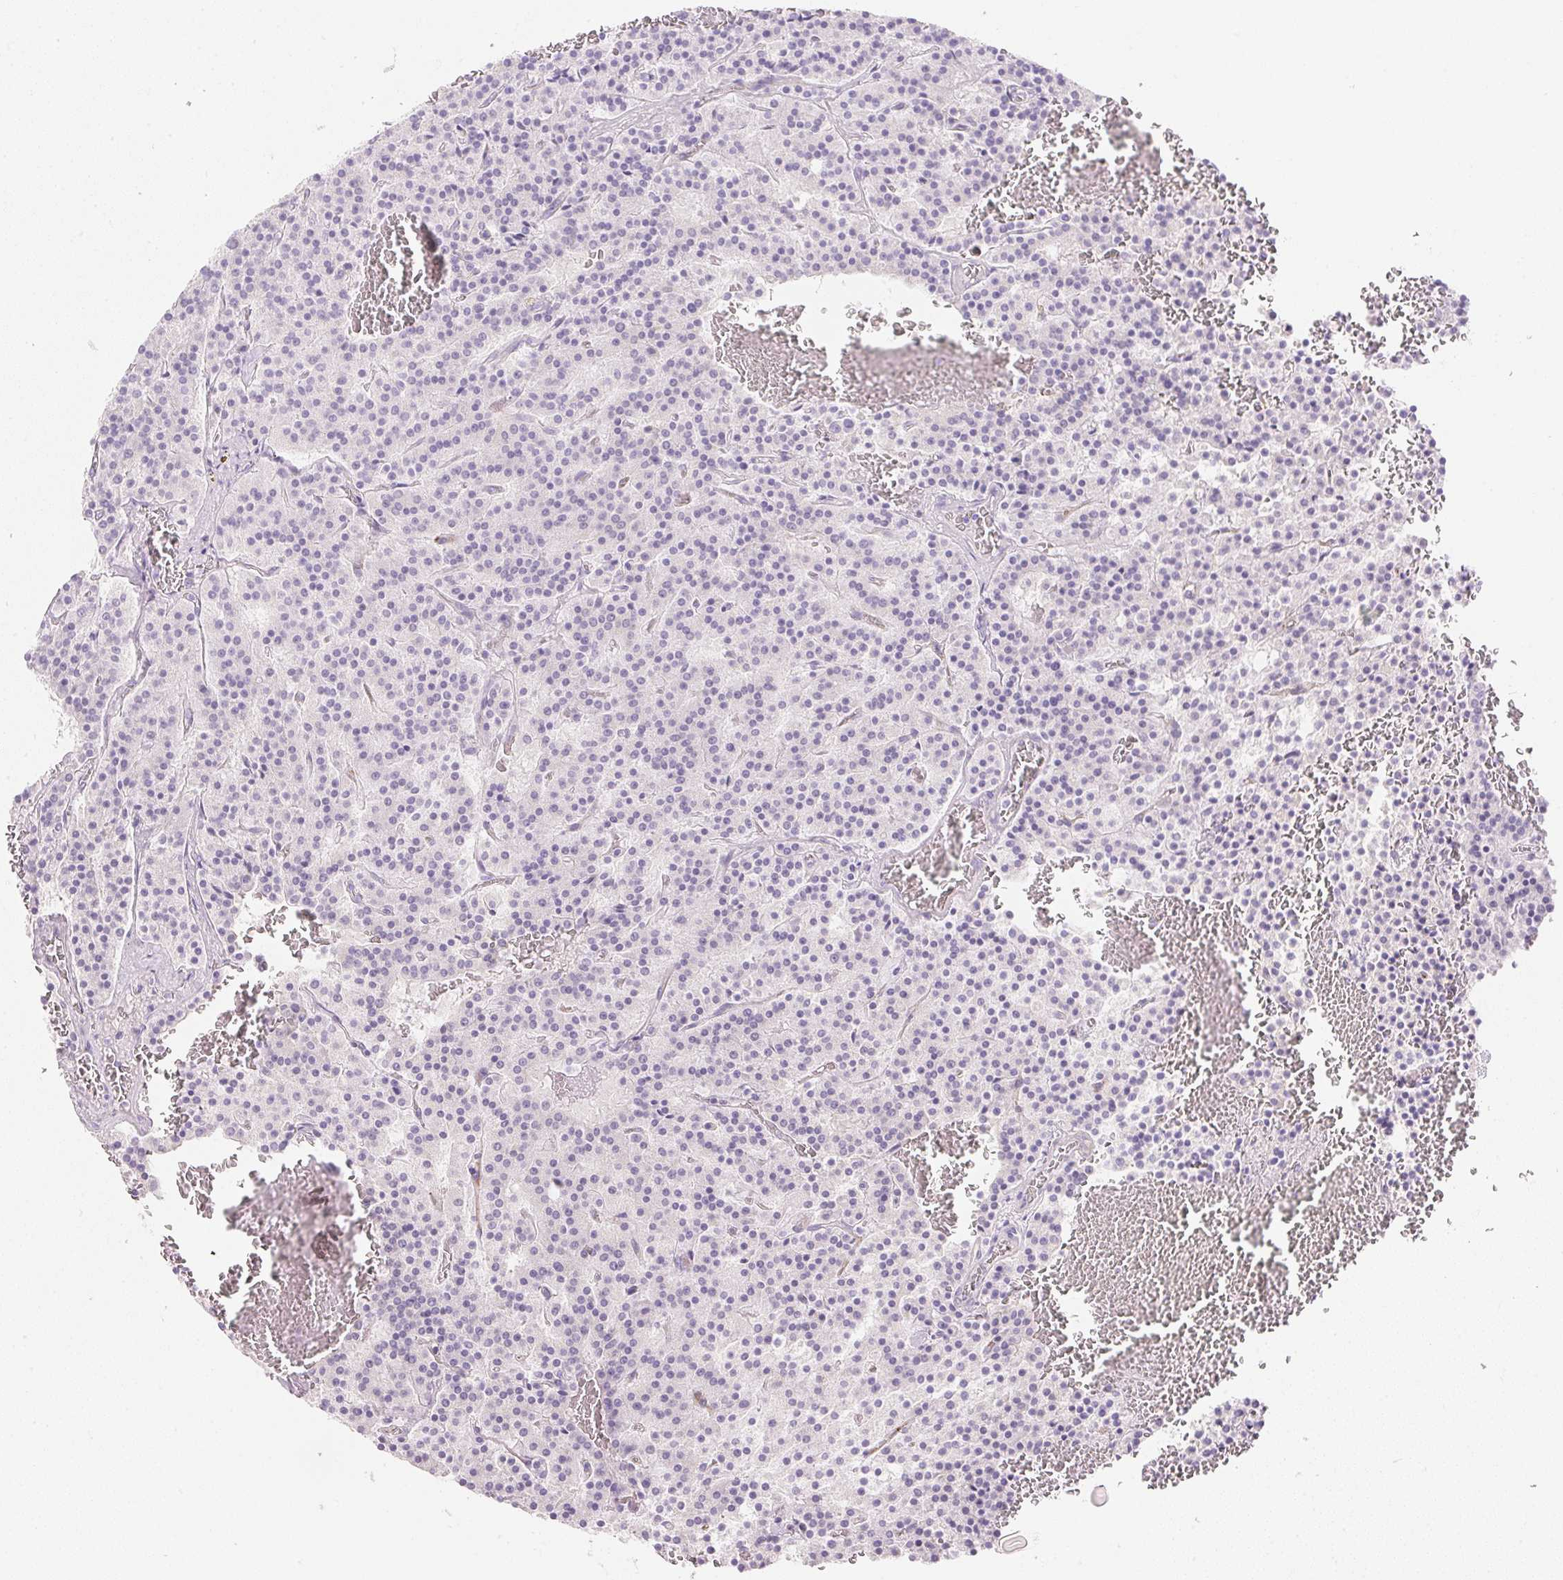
{"staining": {"intensity": "negative", "quantity": "none", "location": "none"}, "tissue": "carcinoid", "cell_type": "Tumor cells", "image_type": "cancer", "snomed": [{"axis": "morphology", "description": "Carcinoid, malignant, NOS"}, {"axis": "topography", "description": "Lung"}], "caption": "Protein analysis of carcinoid exhibits no significant positivity in tumor cells.", "gene": "KCNE2", "patient": {"sex": "male", "age": 70}}